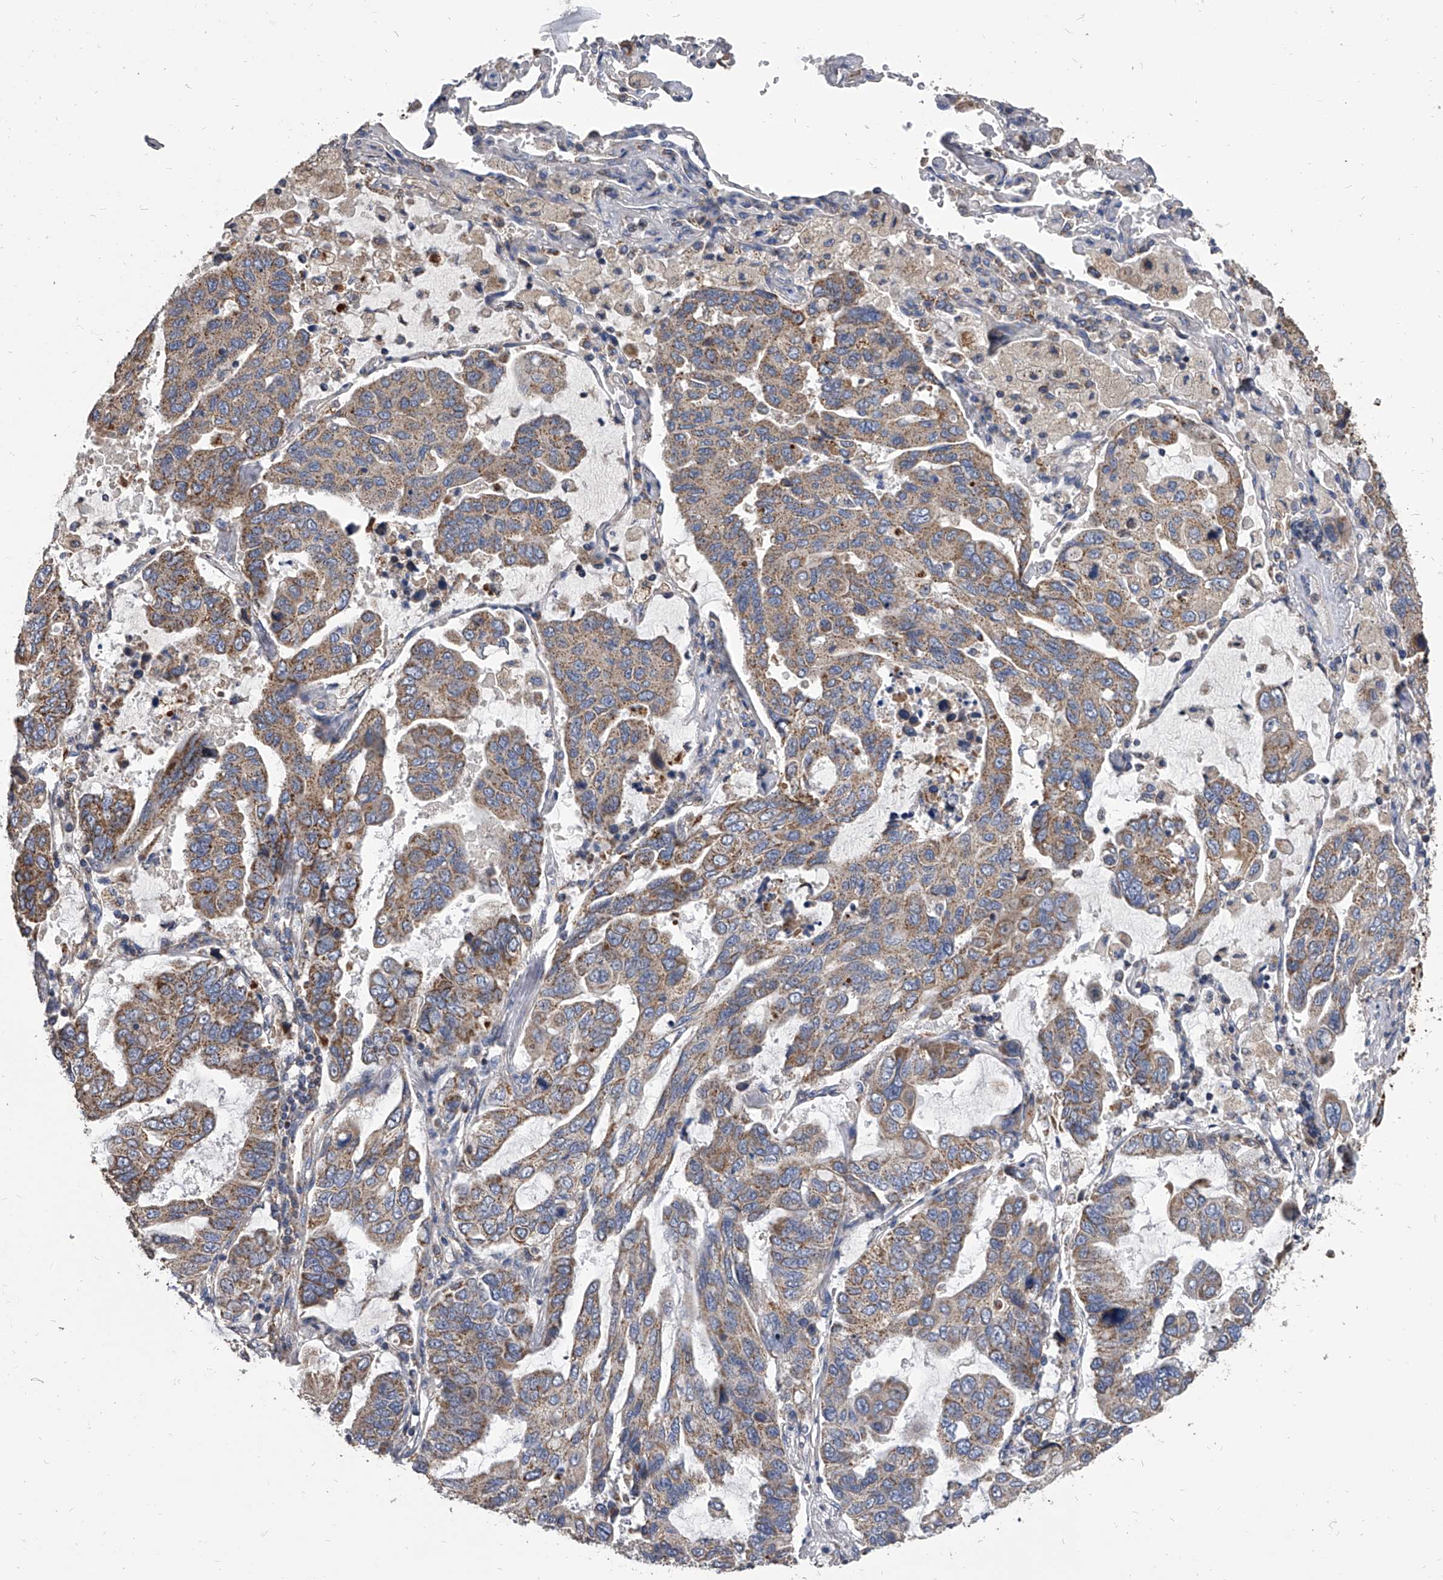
{"staining": {"intensity": "weak", "quantity": "25%-75%", "location": "cytoplasmic/membranous"}, "tissue": "lung cancer", "cell_type": "Tumor cells", "image_type": "cancer", "snomed": [{"axis": "morphology", "description": "Adenocarcinoma, NOS"}, {"axis": "topography", "description": "Lung"}], "caption": "Approximately 25%-75% of tumor cells in lung cancer (adenocarcinoma) display weak cytoplasmic/membranous protein staining as visualized by brown immunohistochemical staining.", "gene": "MRPL28", "patient": {"sex": "male", "age": 64}}